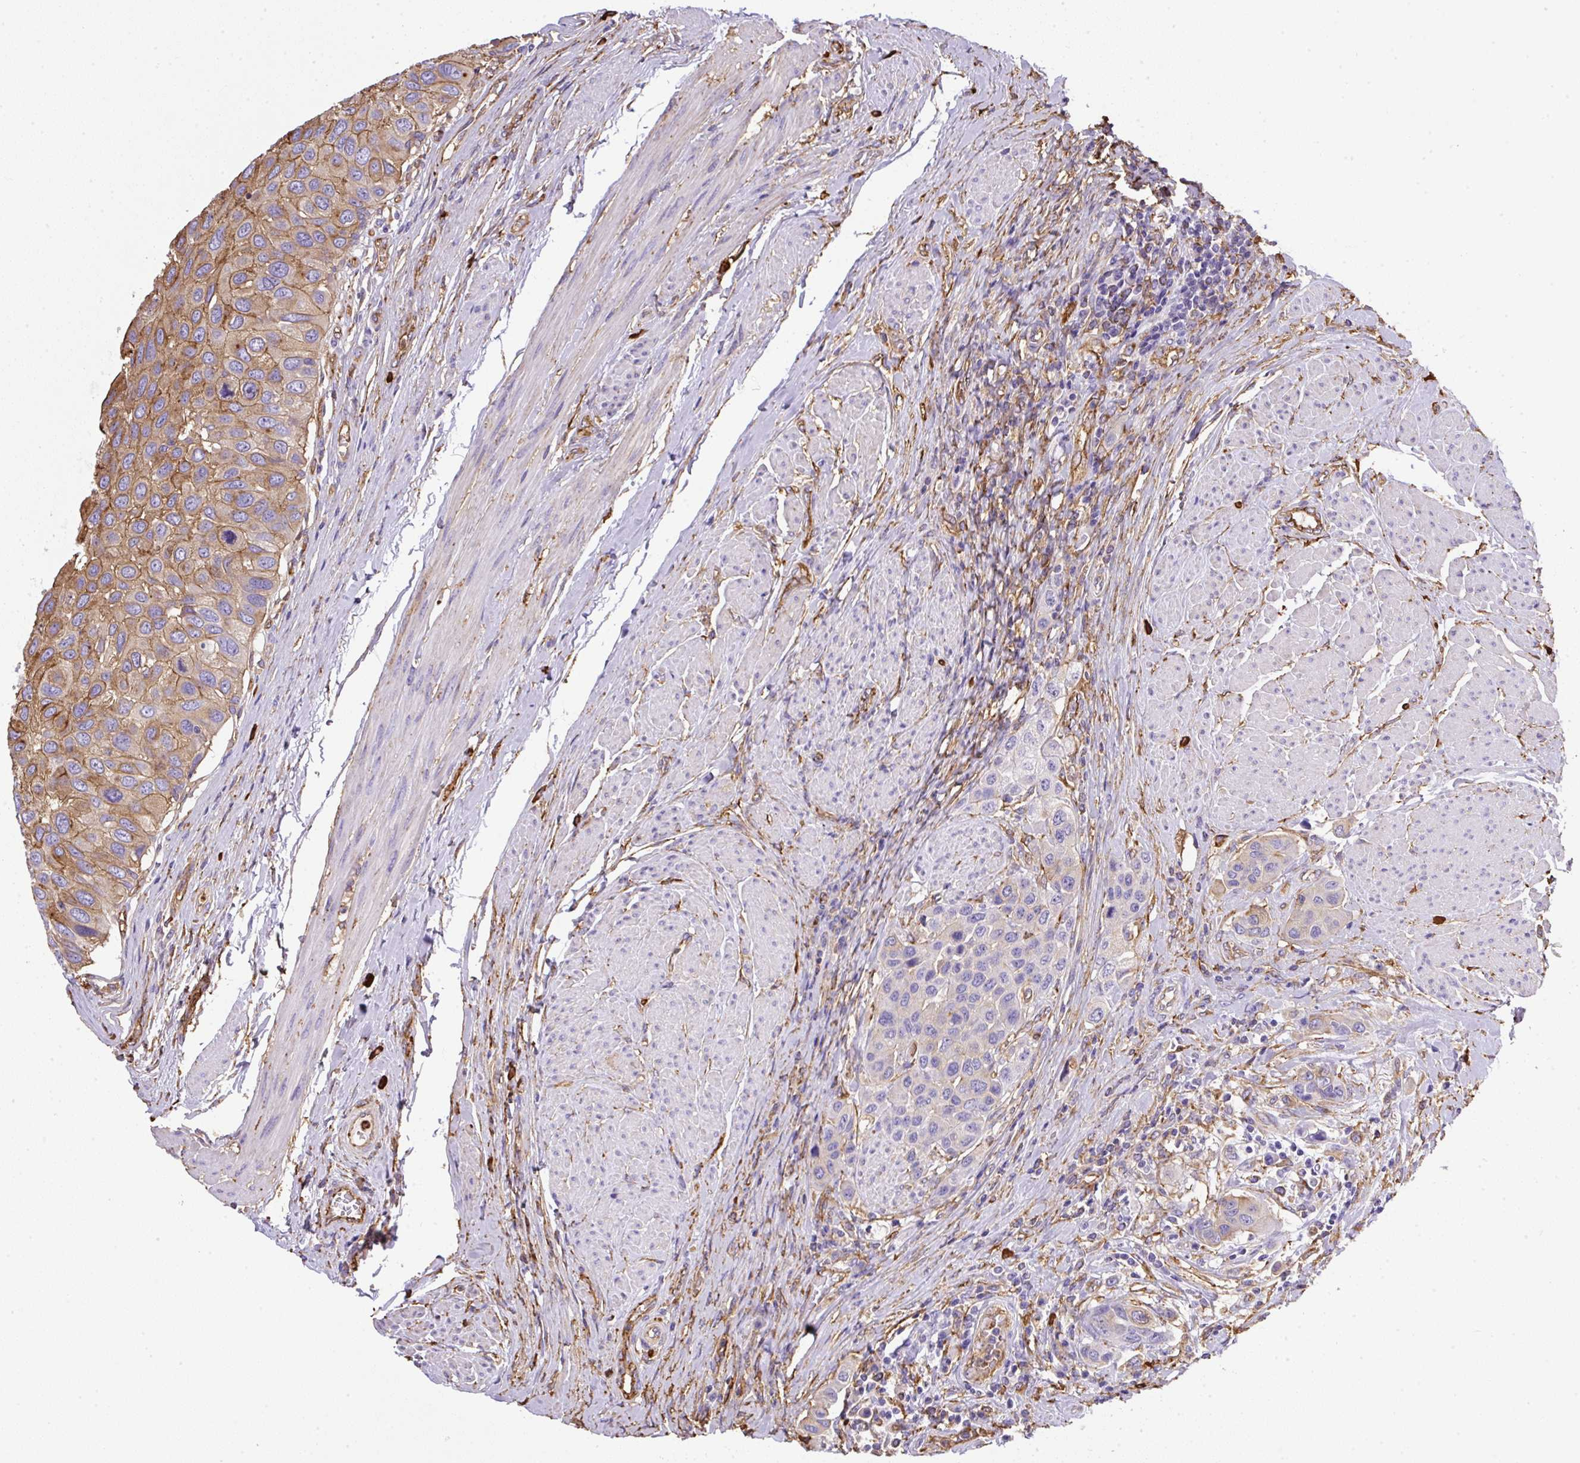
{"staining": {"intensity": "weak", "quantity": "<25%", "location": "cytoplasmic/membranous"}, "tissue": "urothelial cancer", "cell_type": "Tumor cells", "image_type": "cancer", "snomed": [{"axis": "morphology", "description": "Urothelial carcinoma, High grade"}, {"axis": "topography", "description": "Urinary bladder"}], "caption": "Tumor cells show no significant protein positivity in urothelial carcinoma (high-grade).", "gene": "MAGEB5", "patient": {"sex": "male", "age": 50}}